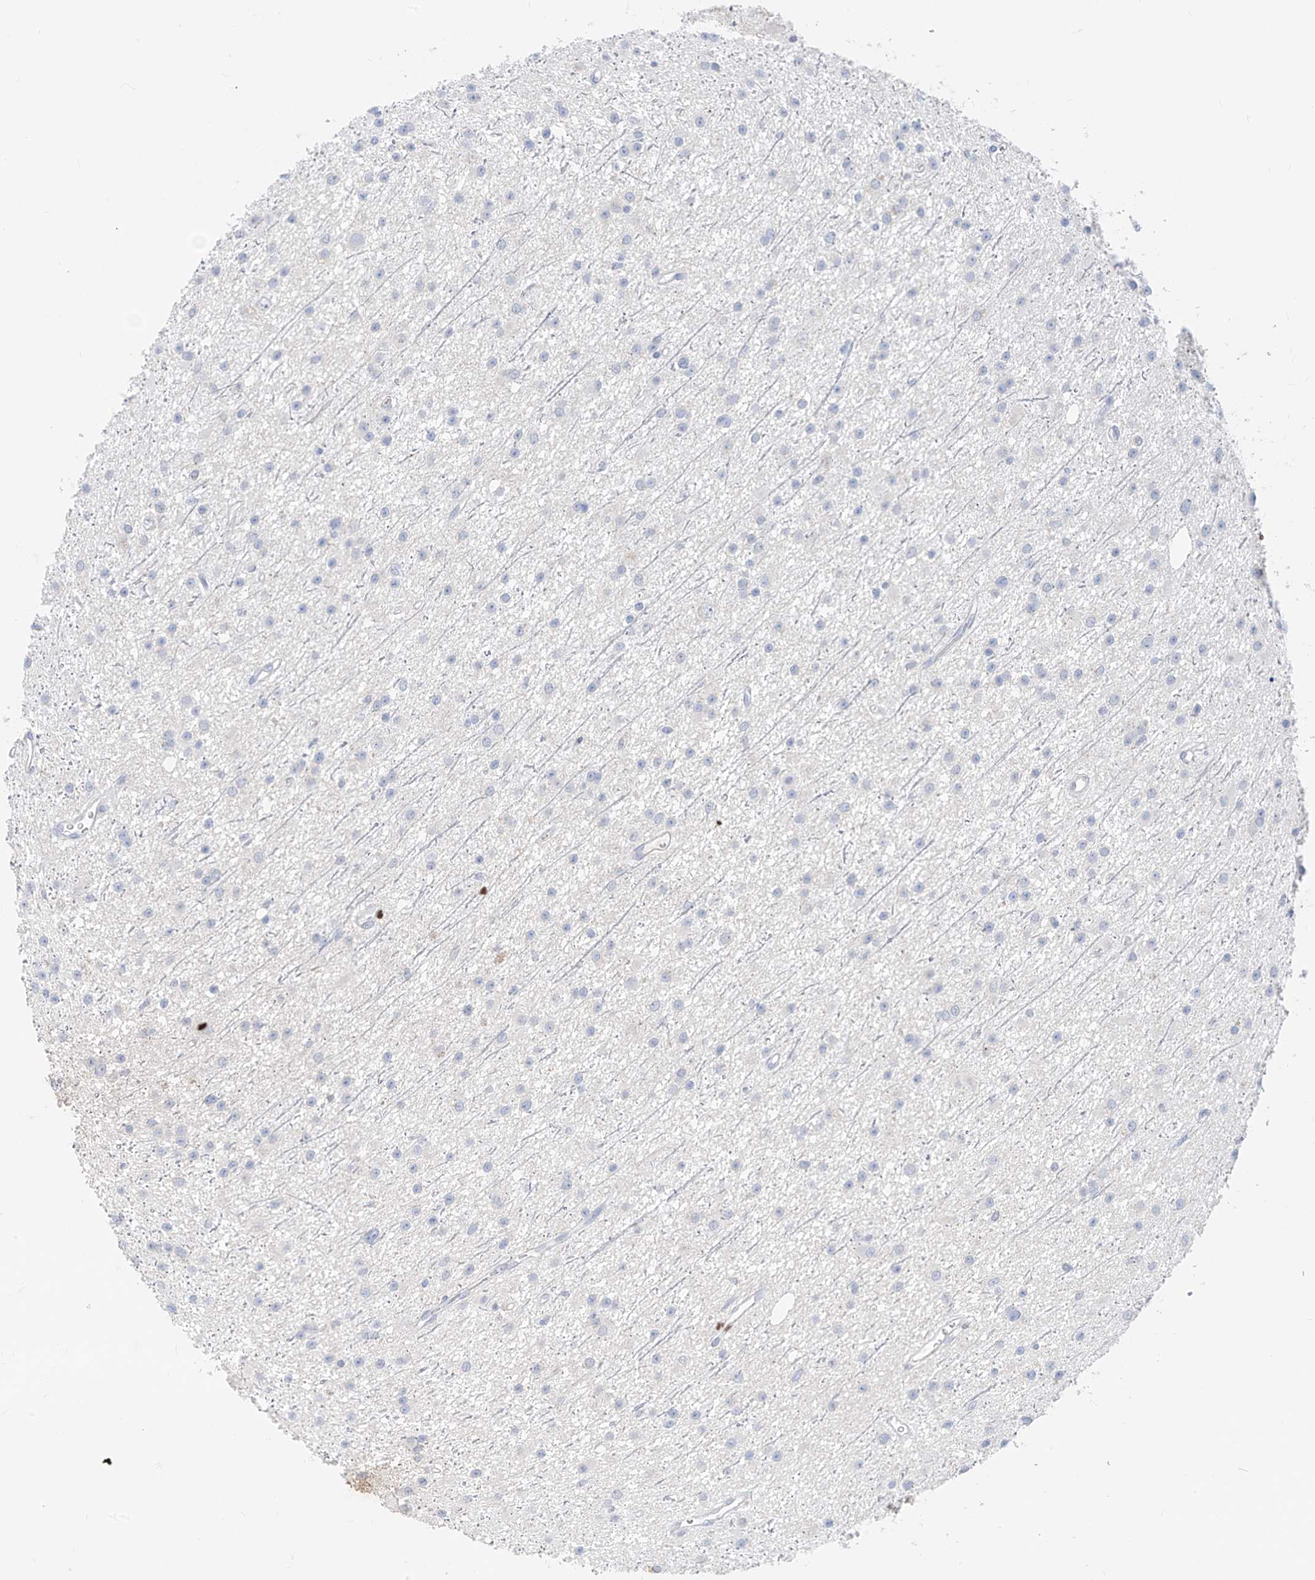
{"staining": {"intensity": "negative", "quantity": "none", "location": "none"}, "tissue": "glioma", "cell_type": "Tumor cells", "image_type": "cancer", "snomed": [{"axis": "morphology", "description": "Glioma, malignant, Low grade"}, {"axis": "topography", "description": "Cerebral cortex"}], "caption": "Immunohistochemistry image of neoplastic tissue: human malignant glioma (low-grade) stained with DAB (3,3'-diaminobenzidine) shows no significant protein expression in tumor cells.", "gene": "TBX21", "patient": {"sex": "female", "age": 39}}